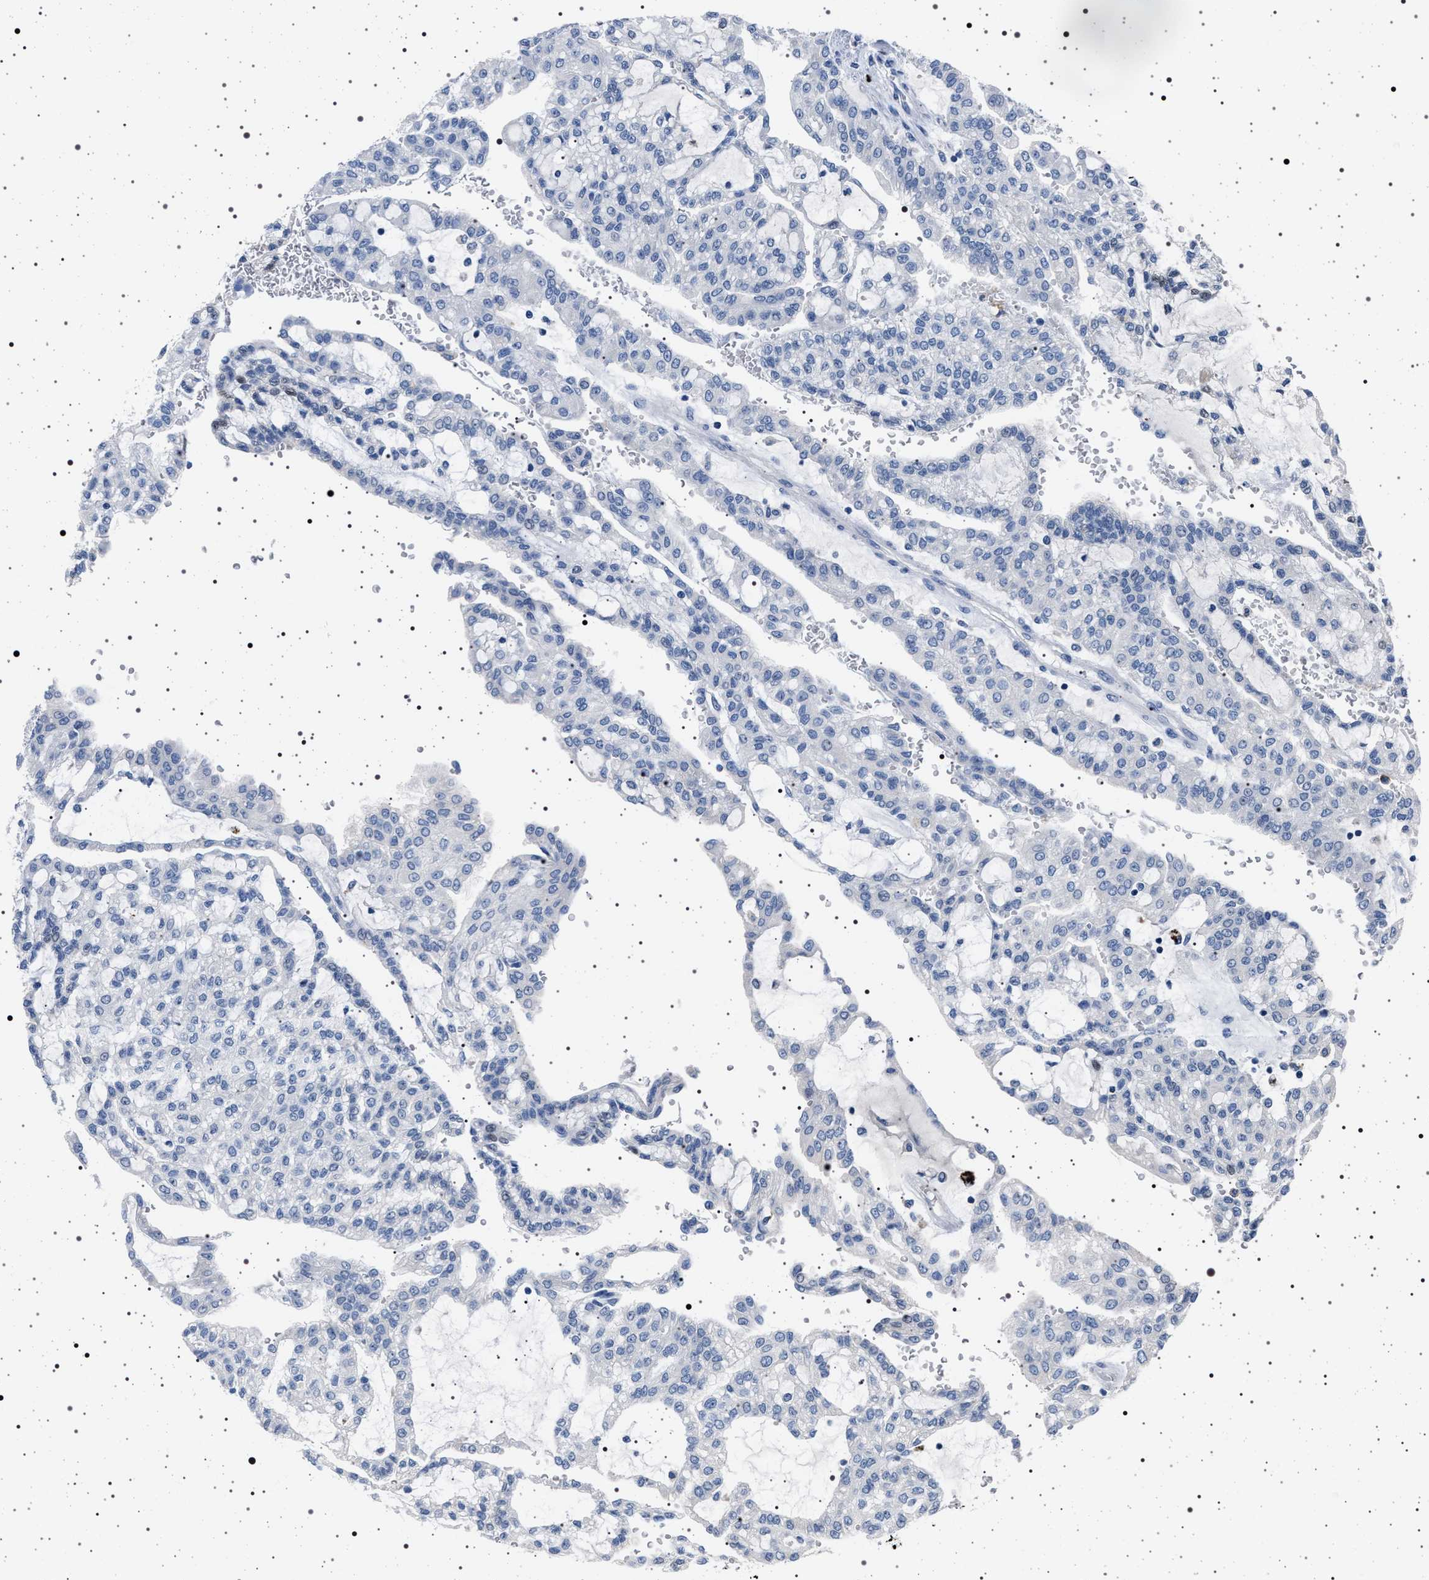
{"staining": {"intensity": "negative", "quantity": "none", "location": "none"}, "tissue": "renal cancer", "cell_type": "Tumor cells", "image_type": "cancer", "snomed": [{"axis": "morphology", "description": "Adenocarcinoma, NOS"}, {"axis": "topography", "description": "Kidney"}], "caption": "This is a image of IHC staining of renal adenocarcinoma, which shows no staining in tumor cells.", "gene": "NAT9", "patient": {"sex": "male", "age": 63}}